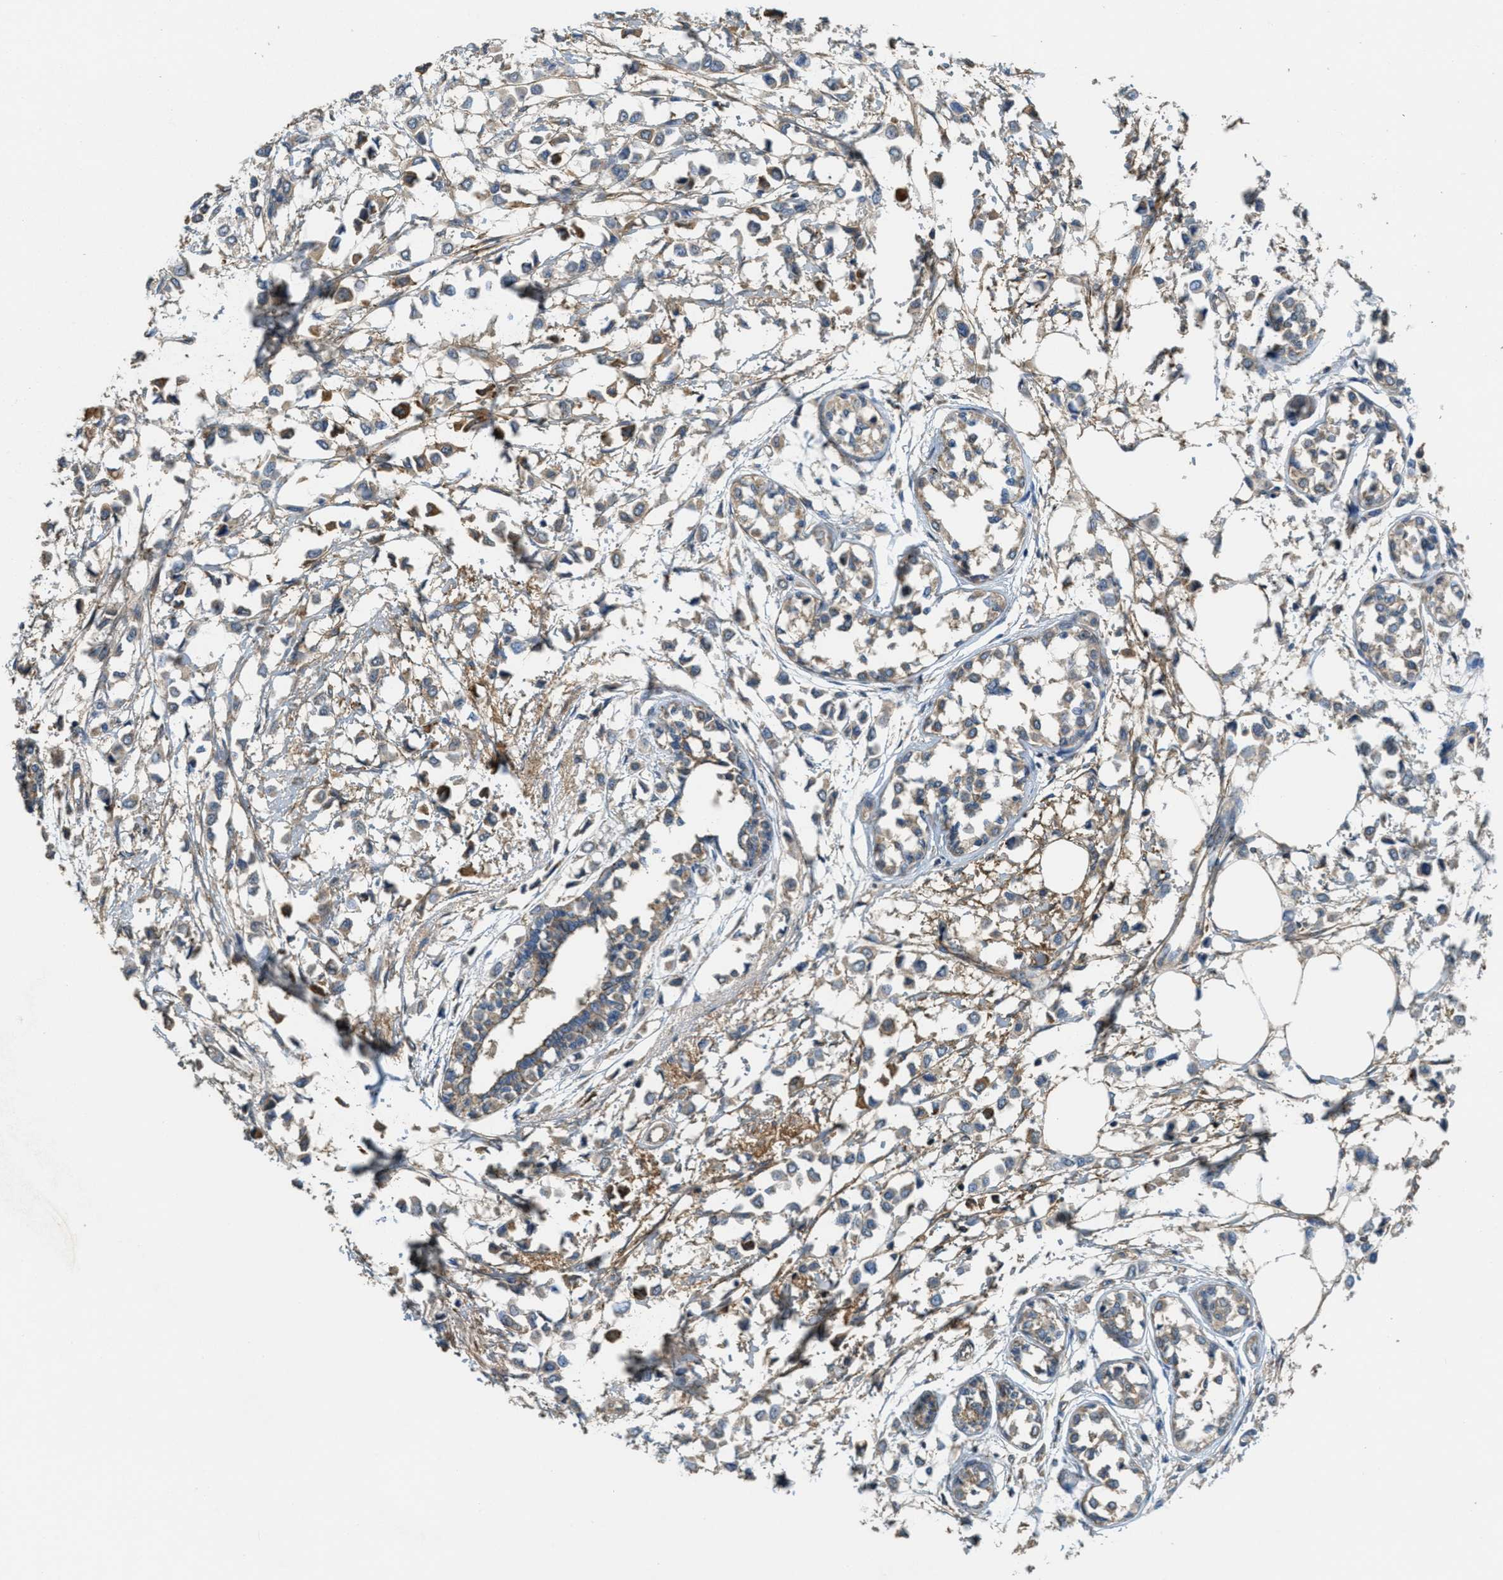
{"staining": {"intensity": "weak", "quantity": ">75%", "location": "cytoplasmic/membranous"}, "tissue": "breast cancer", "cell_type": "Tumor cells", "image_type": "cancer", "snomed": [{"axis": "morphology", "description": "Lobular carcinoma"}, {"axis": "topography", "description": "Breast"}], "caption": "Breast cancer (lobular carcinoma) stained with a brown dye shows weak cytoplasmic/membranous positive staining in about >75% of tumor cells.", "gene": "THBS2", "patient": {"sex": "female", "age": 51}}